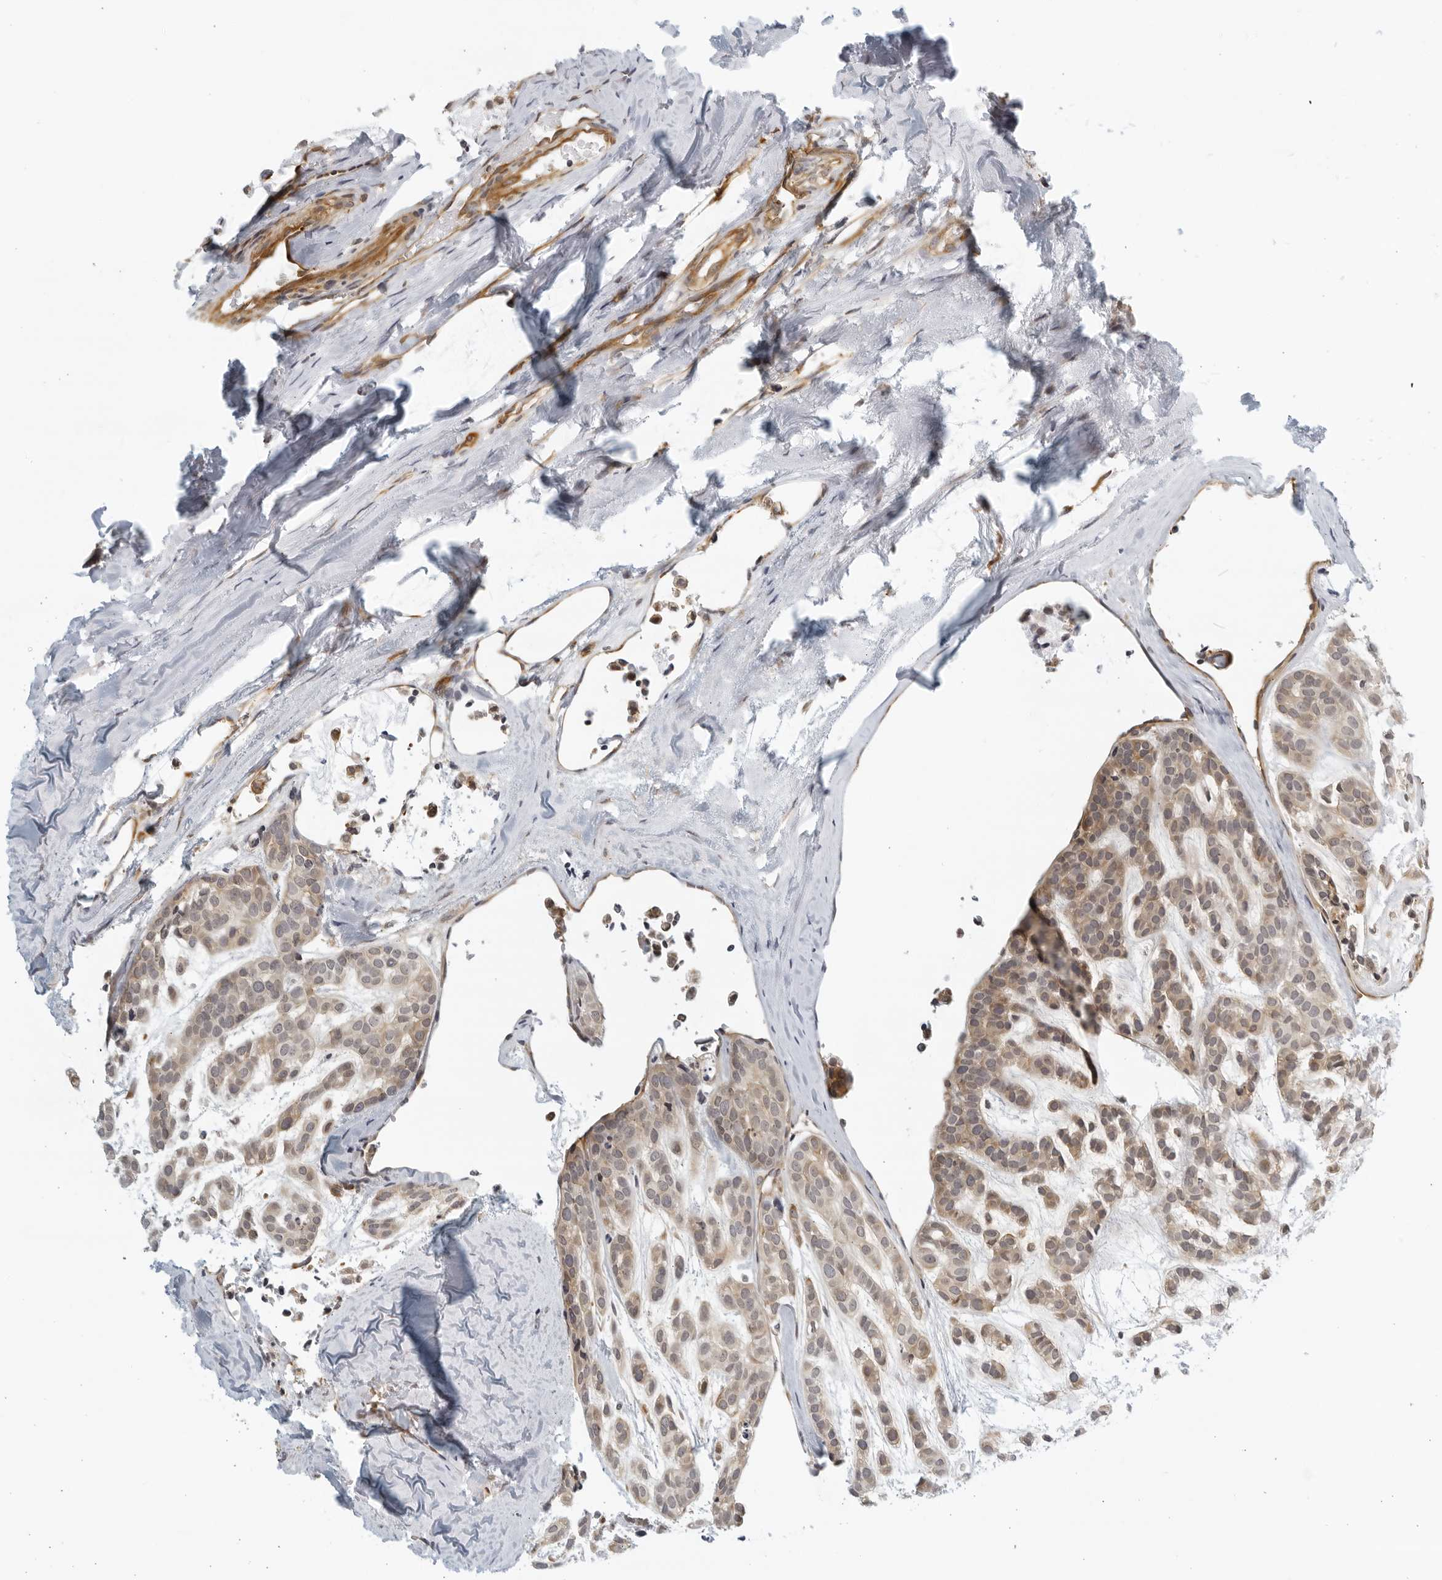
{"staining": {"intensity": "moderate", "quantity": ">75%", "location": "cytoplasmic/membranous"}, "tissue": "head and neck cancer", "cell_type": "Tumor cells", "image_type": "cancer", "snomed": [{"axis": "morphology", "description": "Adenocarcinoma, NOS"}, {"axis": "morphology", "description": "Adenoma, NOS"}, {"axis": "topography", "description": "Head-Neck"}], "caption": "Head and neck cancer (adenoma) tissue shows moderate cytoplasmic/membranous staining in about >75% of tumor cells The staining was performed using DAB, with brown indicating positive protein expression. Nuclei are stained blue with hematoxylin.", "gene": "SERTAD4", "patient": {"sex": "female", "age": 55}}